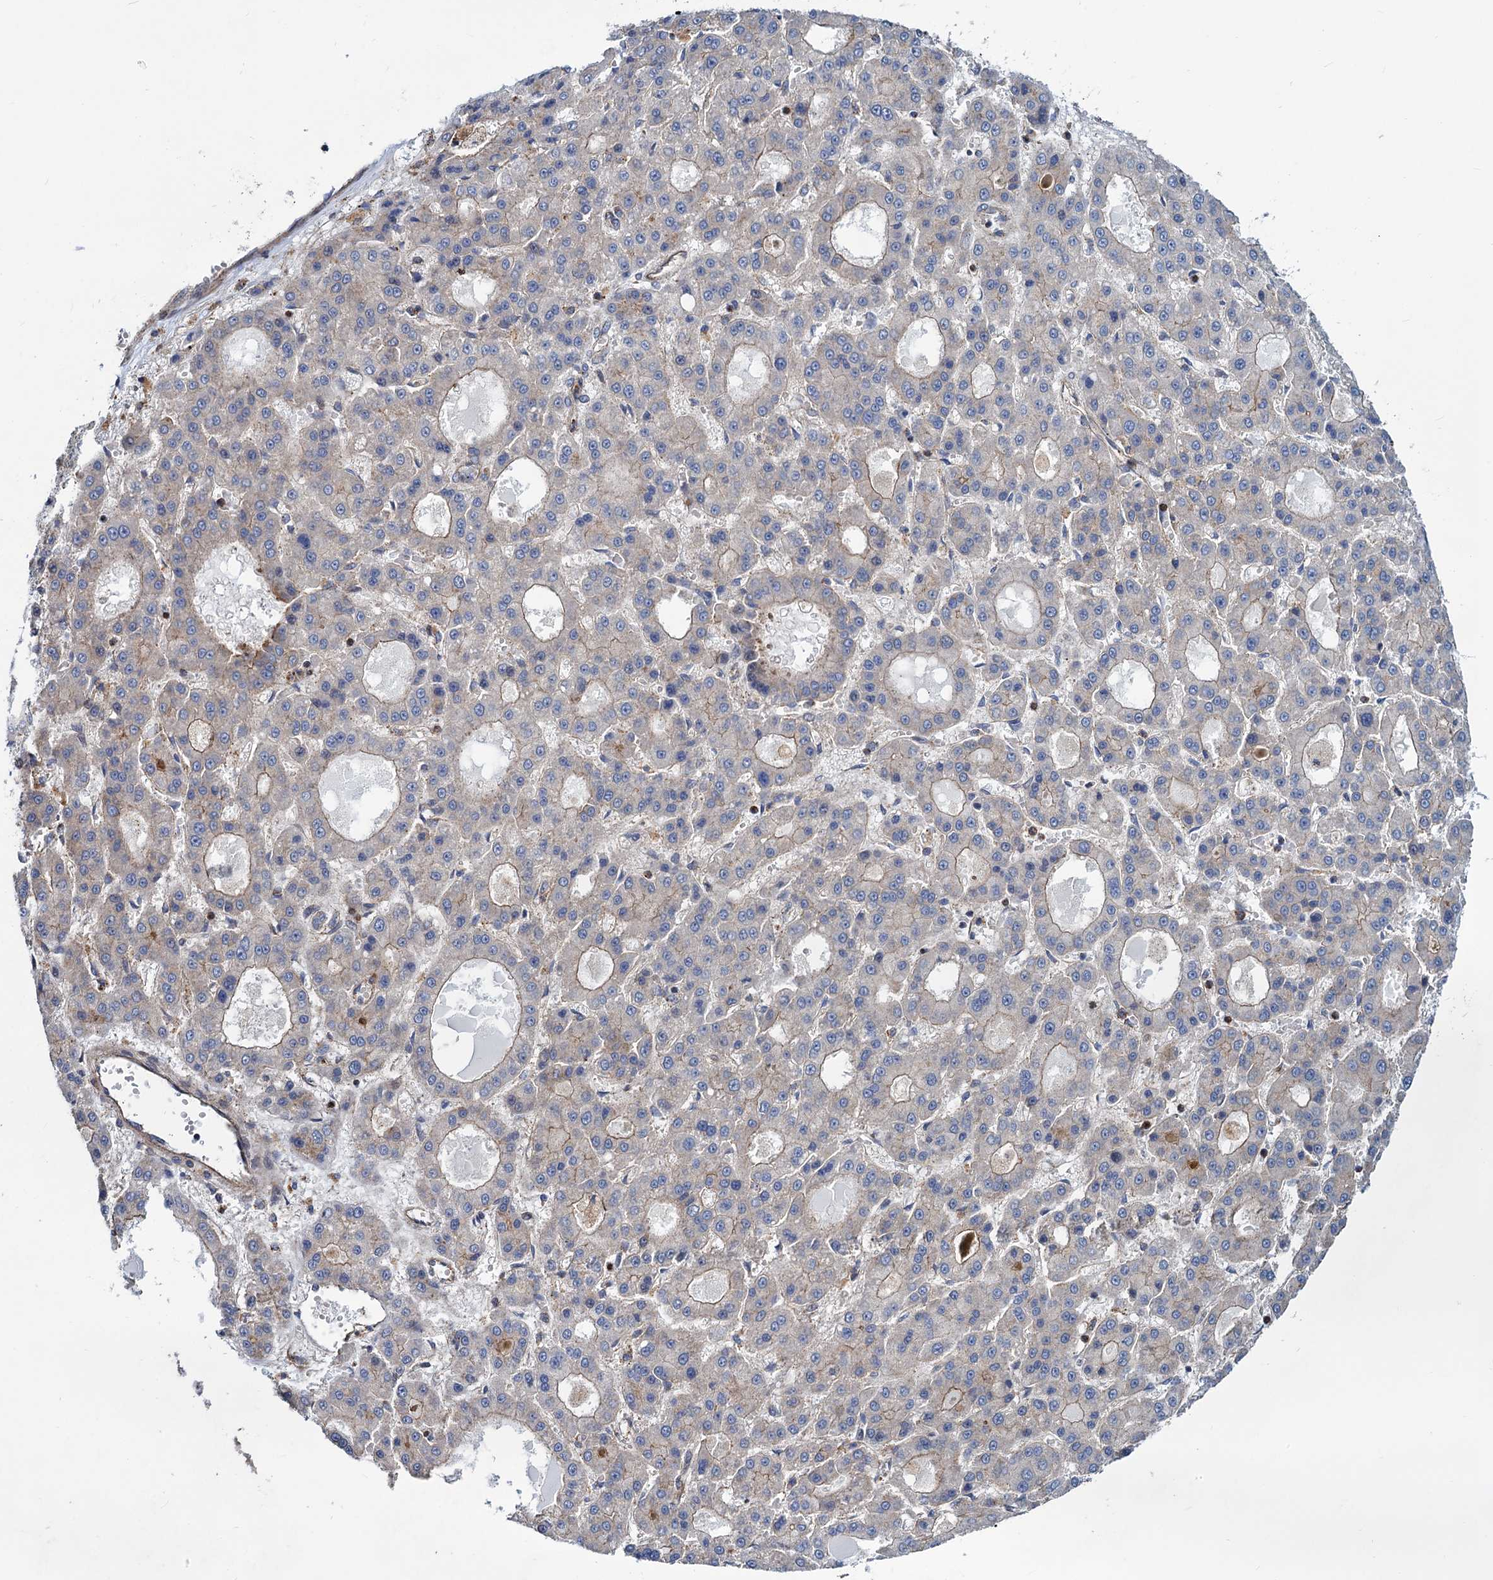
{"staining": {"intensity": "weak", "quantity": "25%-75%", "location": "cytoplasmic/membranous"}, "tissue": "liver cancer", "cell_type": "Tumor cells", "image_type": "cancer", "snomed": [{"axis": "morphology", "description": "Carcinoma, Hepatocellular, NOS"}, {"axis": "topography", "description": "Liver"}], "caption": "An immunohistochemistry image of tumor tissue is shown. Protein staining in brown highlights weak cytoplasmic/membranous positivity in liver cancer (hepatocellular carcinoma) within tumor cells.", "gene": "PSEN1", "patient": {"sex": "male", "age": 70}}